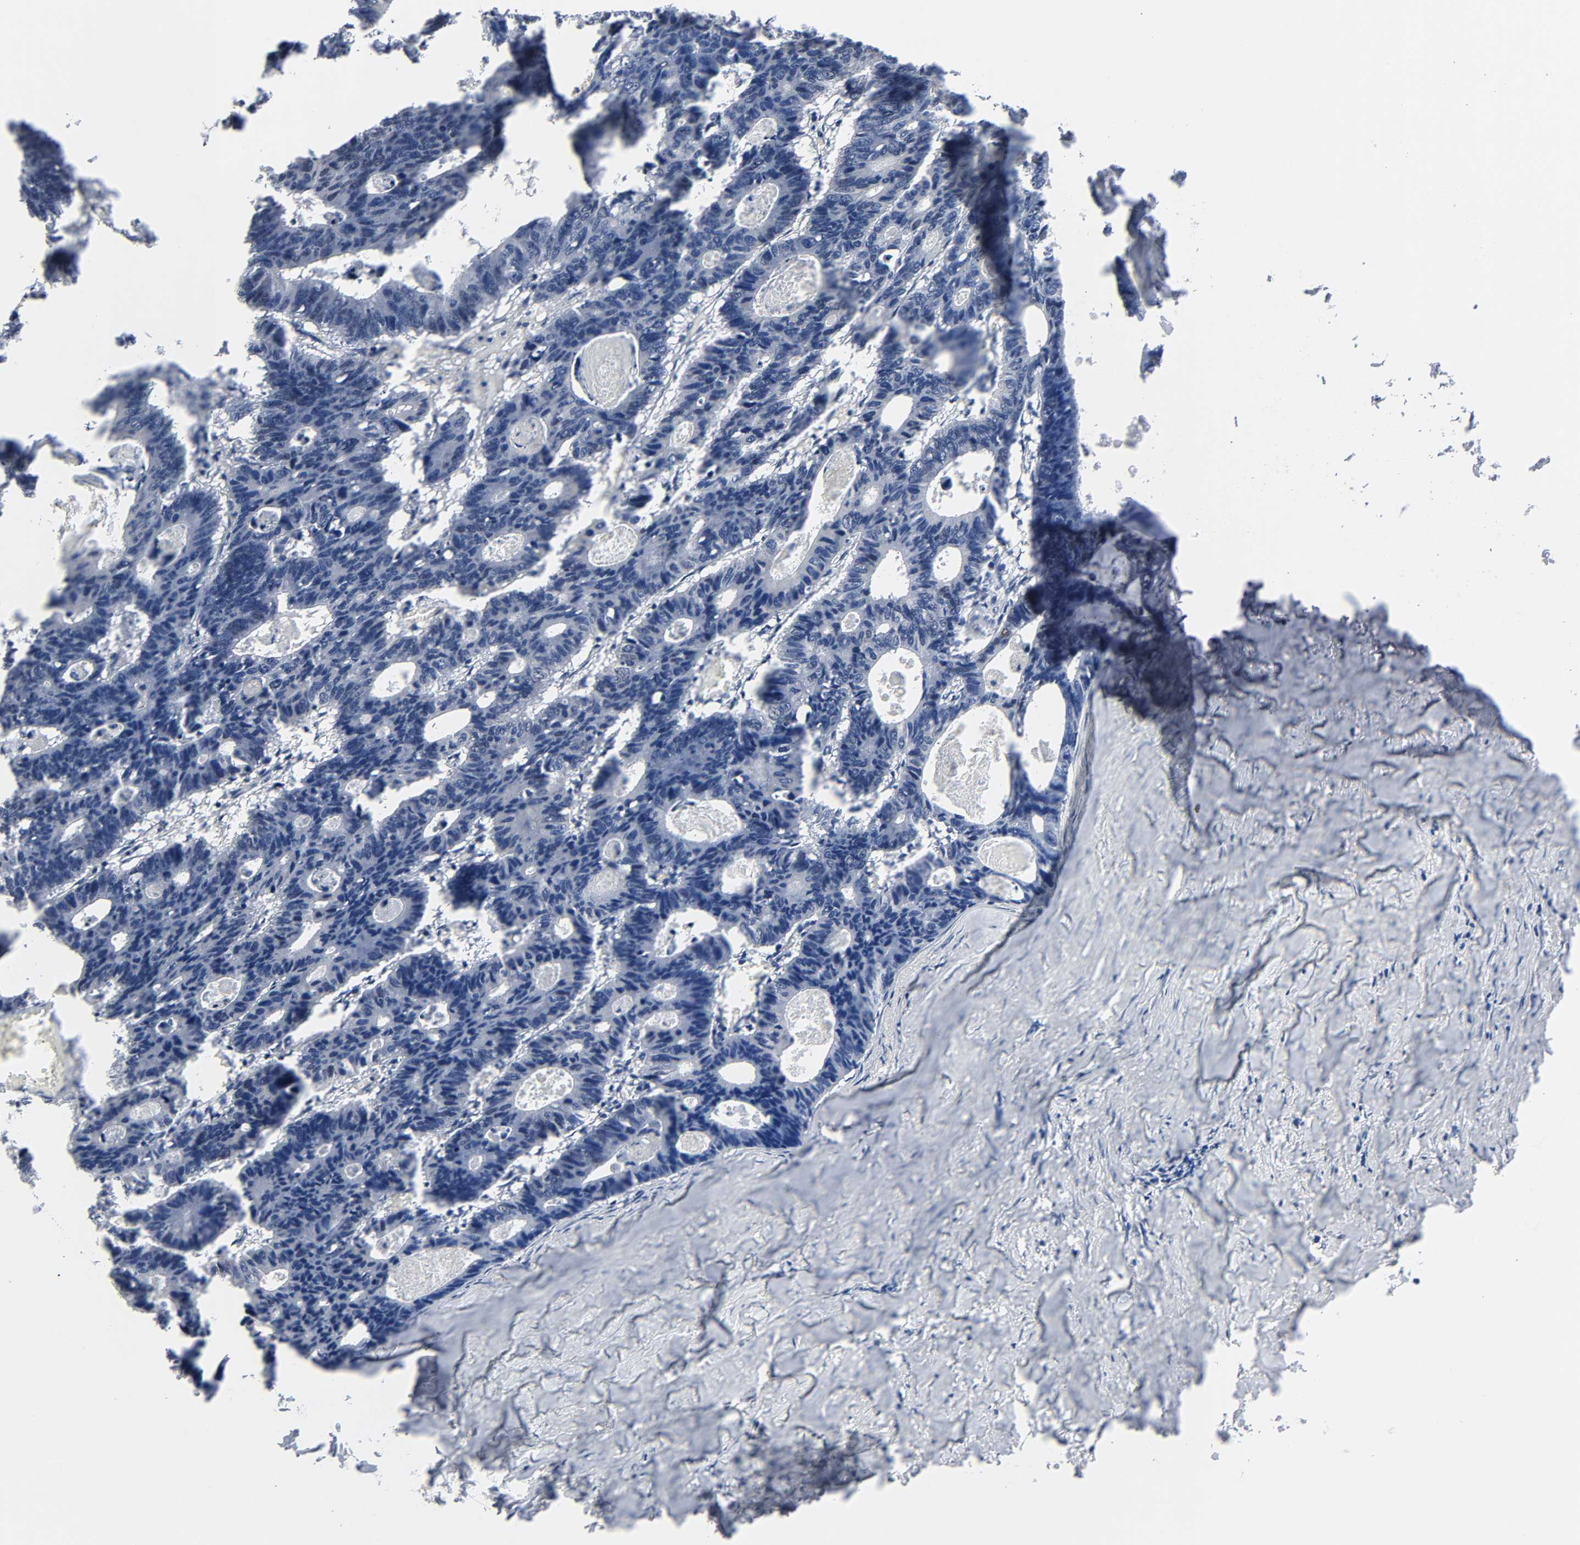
{"staining": {"intensity": "negative", "quantity": "none", "location": "none"}, "tissue": "colorectal cancer", "cell_type": "Tumor cells", "image_type": "cancer", "snomed": [{"axis": "morphology", "description": "Adenocarcinoma, NOS"}, {"axis": "topography", "description": "Colon"}], "caption": "Adenocarcinoma (colorectal) was stained to show a protein in brown. There is no significant positivity in tumor cells.", "gene": "WEE1", "patient": {"sex": "female", "age": 55}}